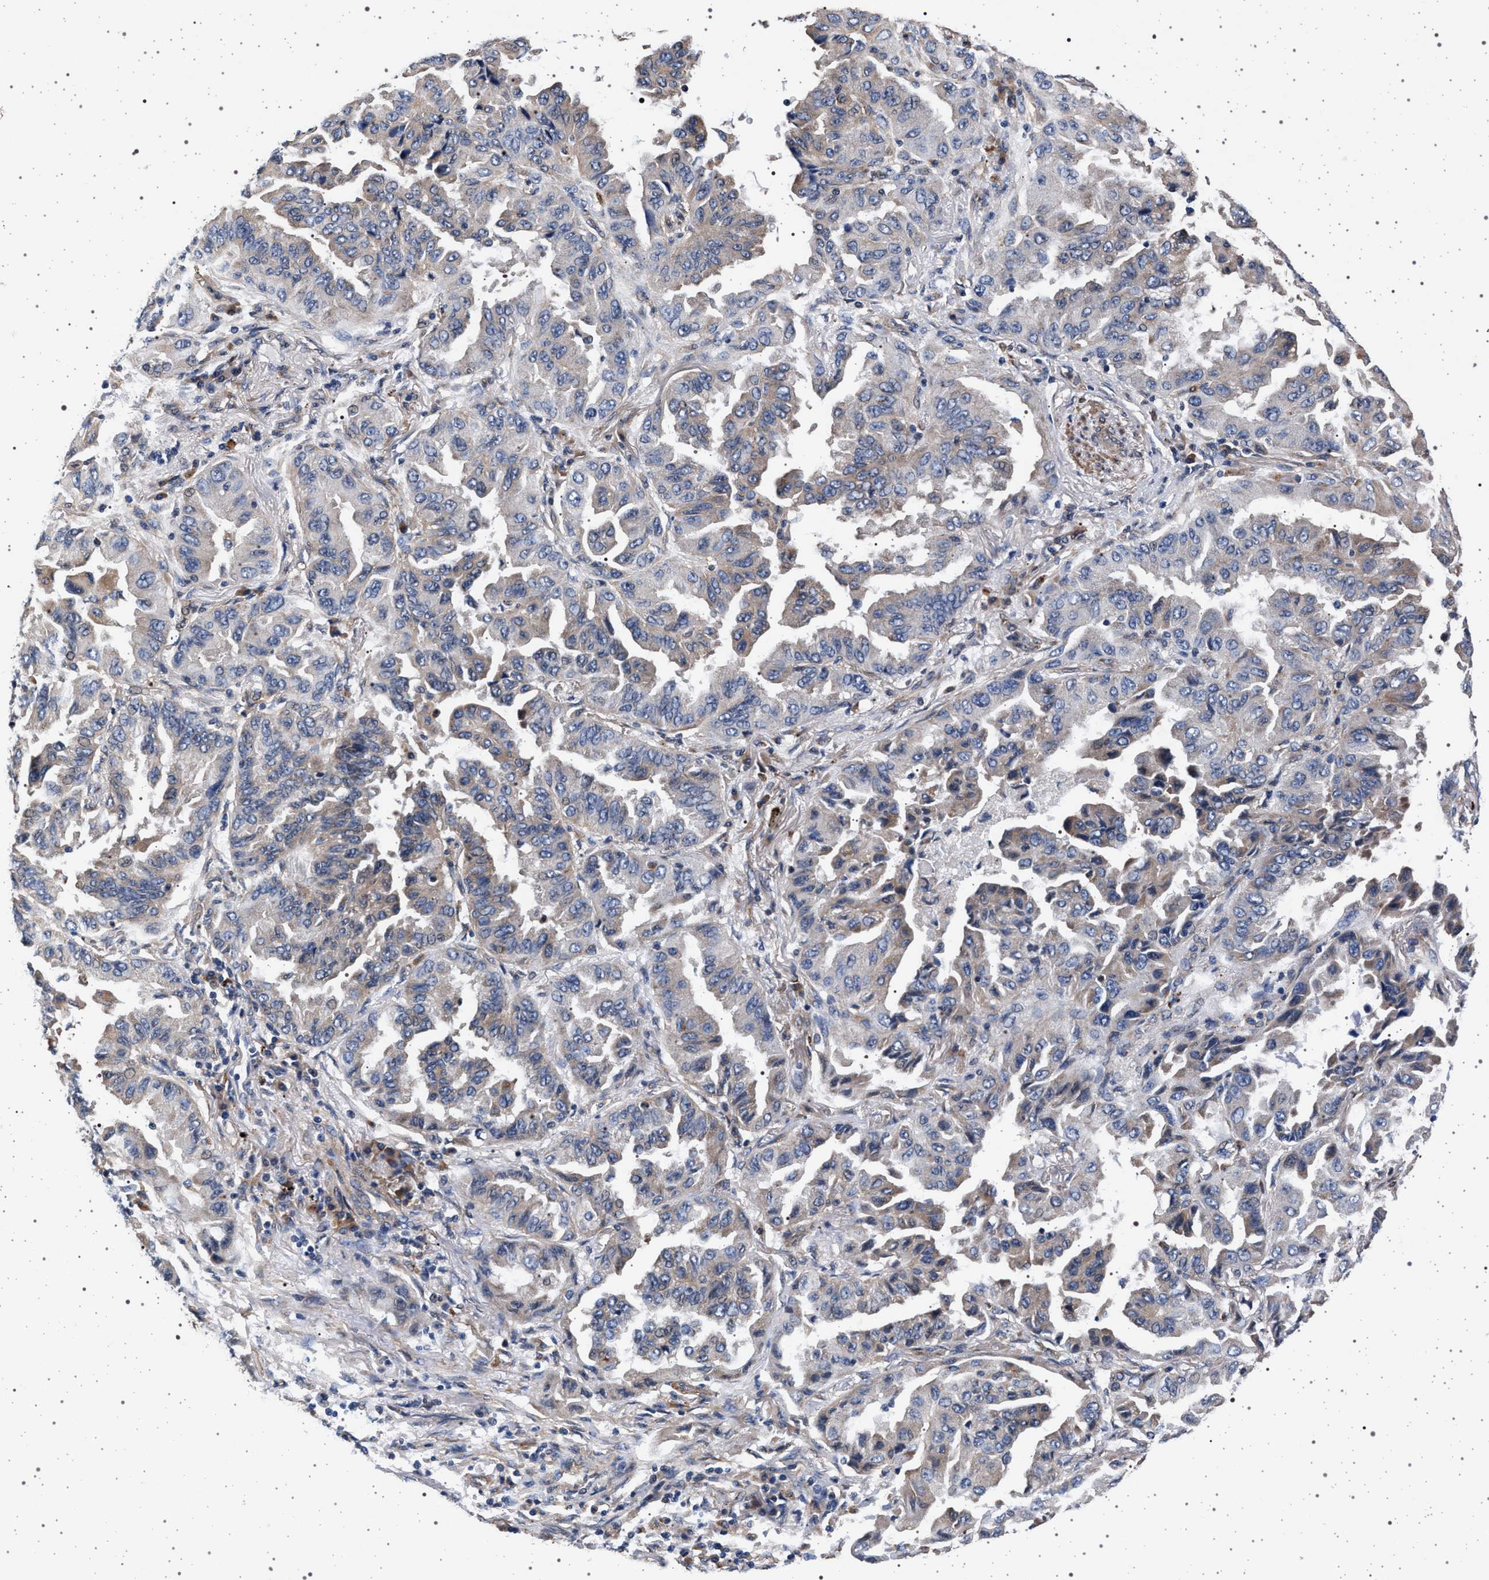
{"staining": {"intensity": "moderate", "quantity": "<25%", "location": "cytoplasmic/membranous"}, "tissue": "lung cancer", "cell_type": "Tumor cells", "image_type": "cancer", "snomed": [{"axis": "morphology", "description": "Adenocarcinoma, NOS"}, {"axis": "topography", "description": "Lung"}], "caption": "Immunohistochemical staining of lung cancer (adenocarcinoma) exhibits moderate cytoplasmic/membranous protein expression in about <25% of tumor cells.", "gene": "KCNK6", "patient": {"sex": "female", "age": 65}}